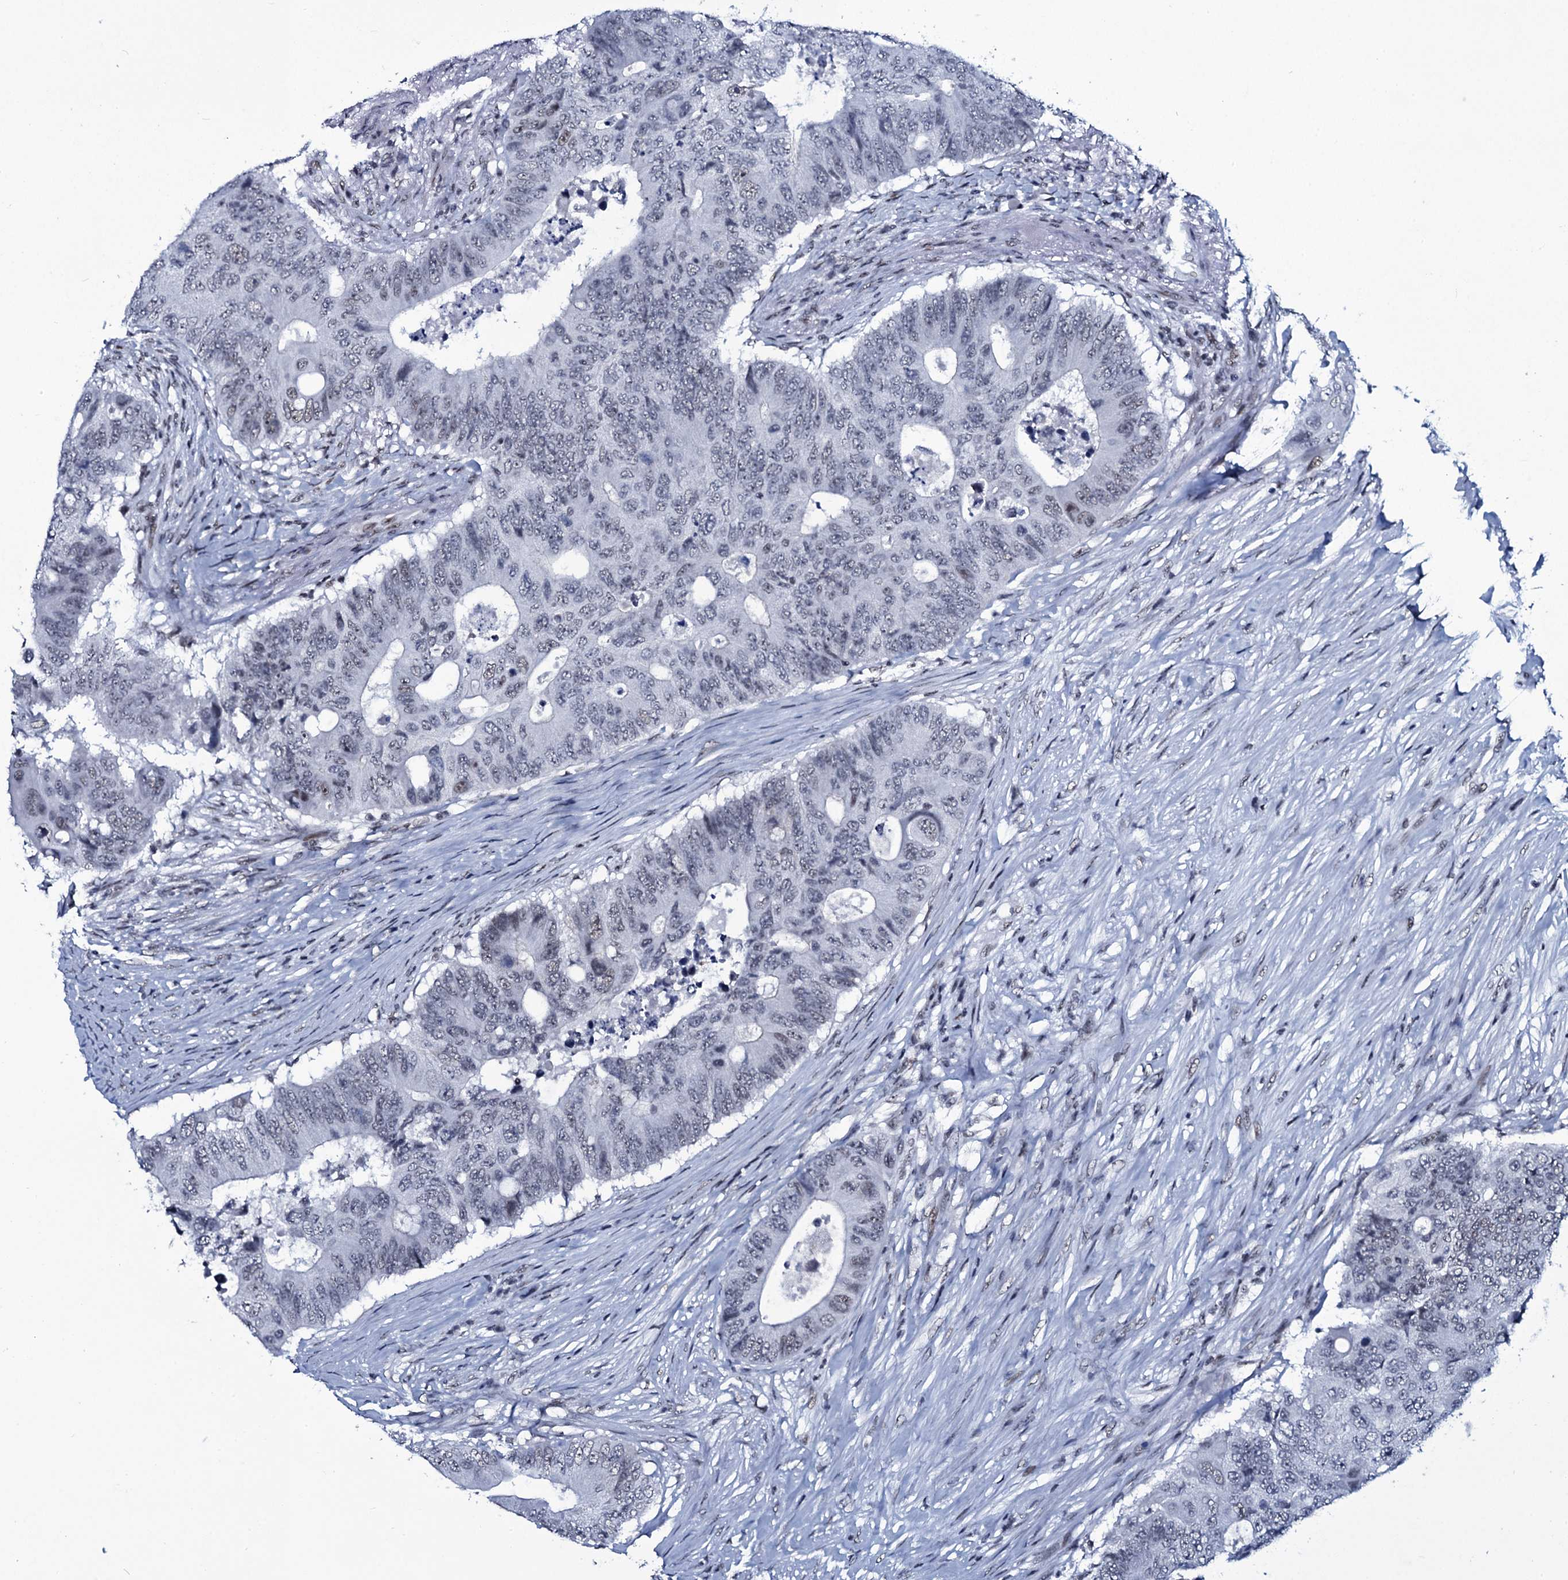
{"staining": {"intensity": "negative", "quantity": "none", "location": "none"}, "tissue": "colorectal cancer", "cell_type": "Tumor cells", "image_type": "cancer", "snomed": [{"axis": "morphology", "description": "Adenocarcinoma, NOS"}, {"axis": "topography", "description": "Colon"}], "caption": "There is no significant staining in tumor cells of adenocarcinoma (colorectal).", "gene": "ZMIZ2", "patient": {"sex": "male", "age": 71}}